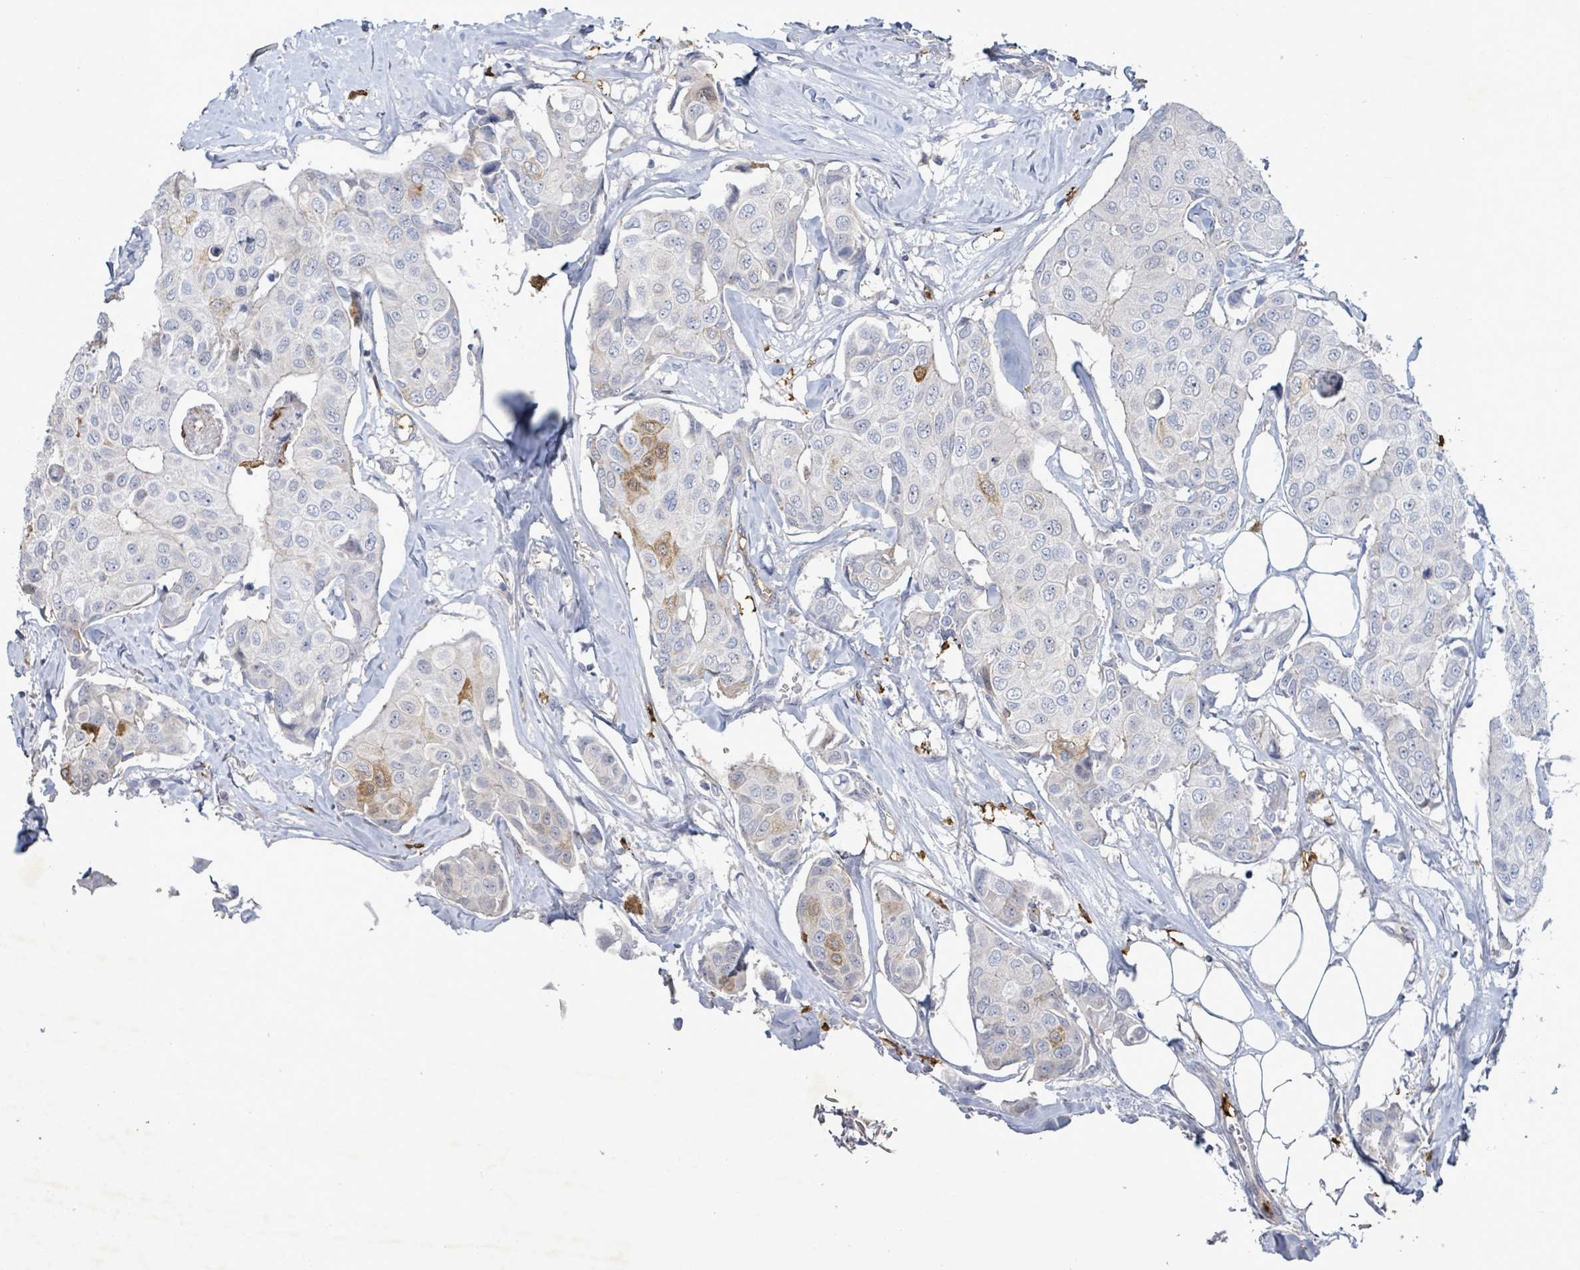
{"staining": {"intensity": "weak", "quantity": "<25%", "location": "cytoplasmic/membranous"}, "tissue": "breast cancer", "cell_type": "Tumor cells", "image_type": "cancer", "snomed": [{"axis": "morphology", "description": "Duct carcinoma"}, {"axis": "topography", "description": "Breast"}], "caption": "Tumor cells are negative for protein expression in human breast cancer (invasive ductal carcinoma). (DAB IHC visualized using brightfield microscopy, high magnification).", "gene": "FAM210A", "patient": {"sex": "female", "age": 80}}